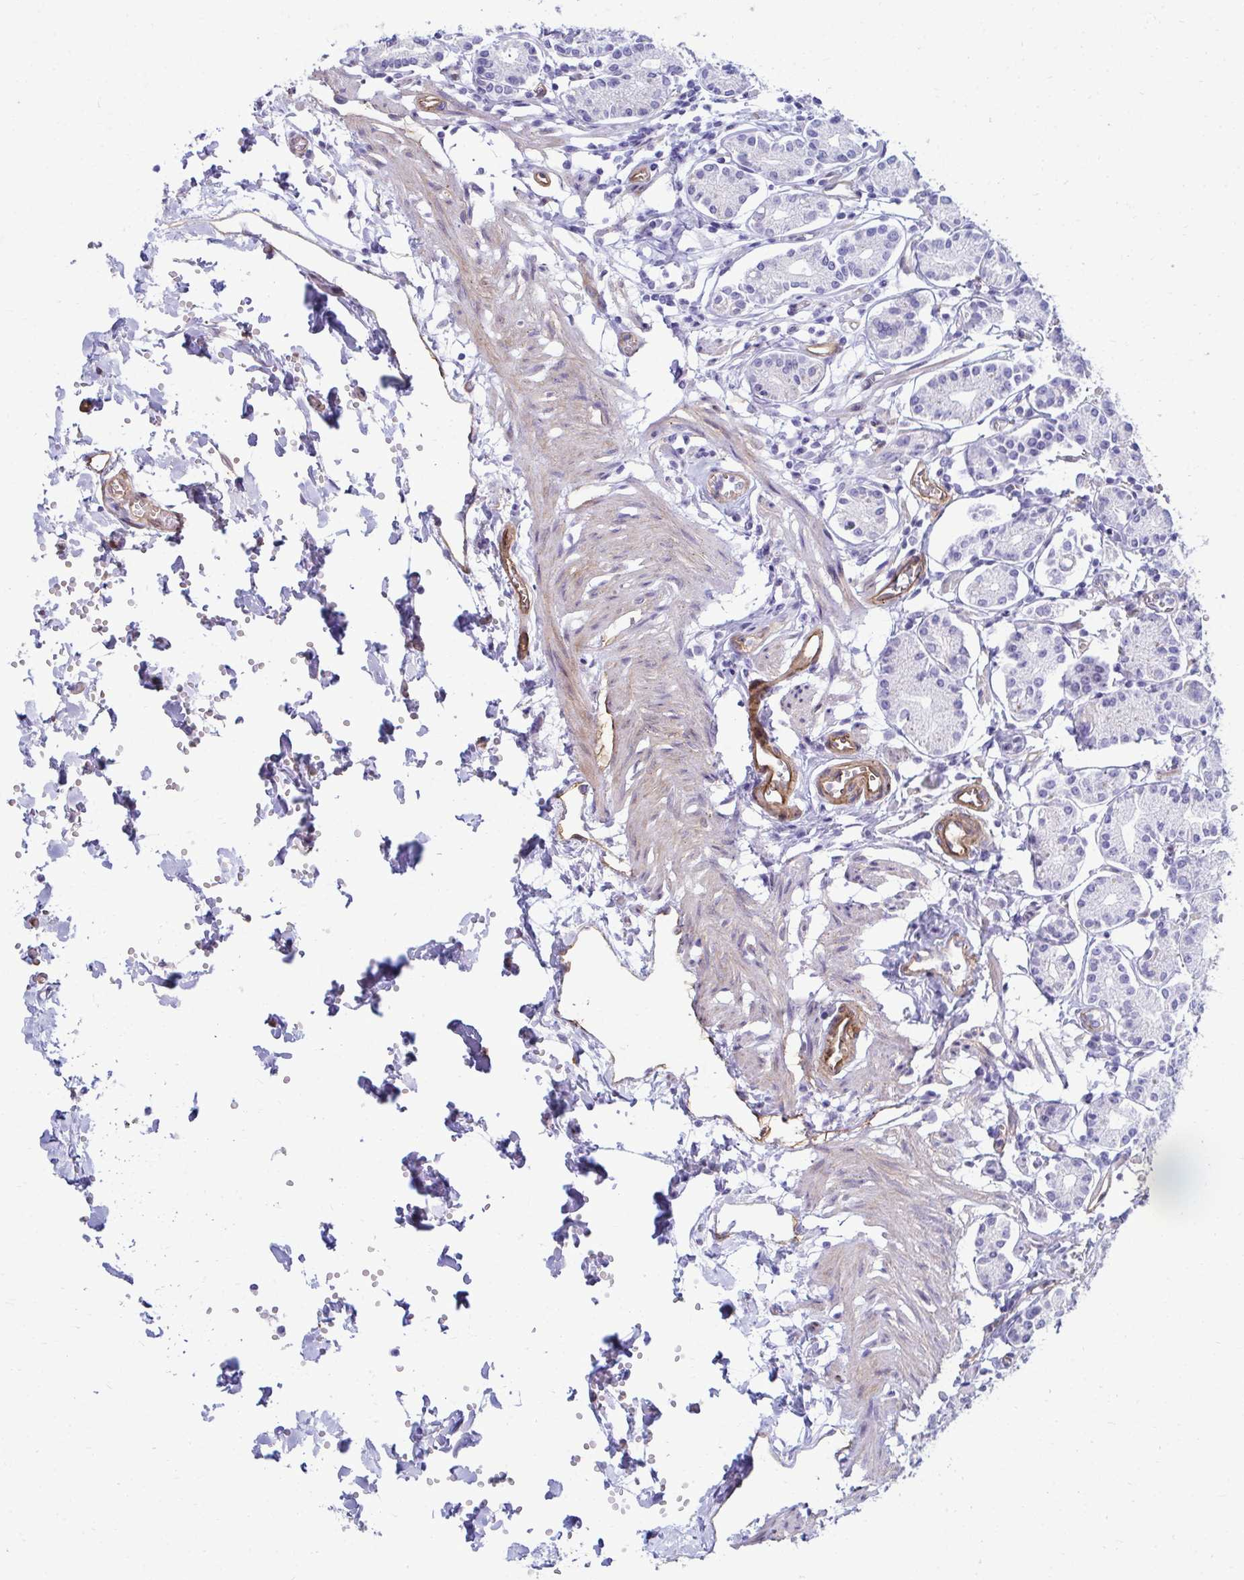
{"staining": {"intensity": "negative", "quantity": "none", "location": "none"}, "tissue": "stomach", "cell_type": "Glandular cells", "image_type": "normal", "snomed": [{"axis": "morphology", "description": "Normal tissue, NOS"}, {"axis": "topography", "description": "Stomach"}], "caption": "Immunohistochemical staining of unremarkable stomach exhibits no significant positivity in glandular cells. (Immunohistochemistry (ihc), brightfield microscopy, high magnification).", "gene": "UBL3", "patient": {"sex": "female", "age": 62}}